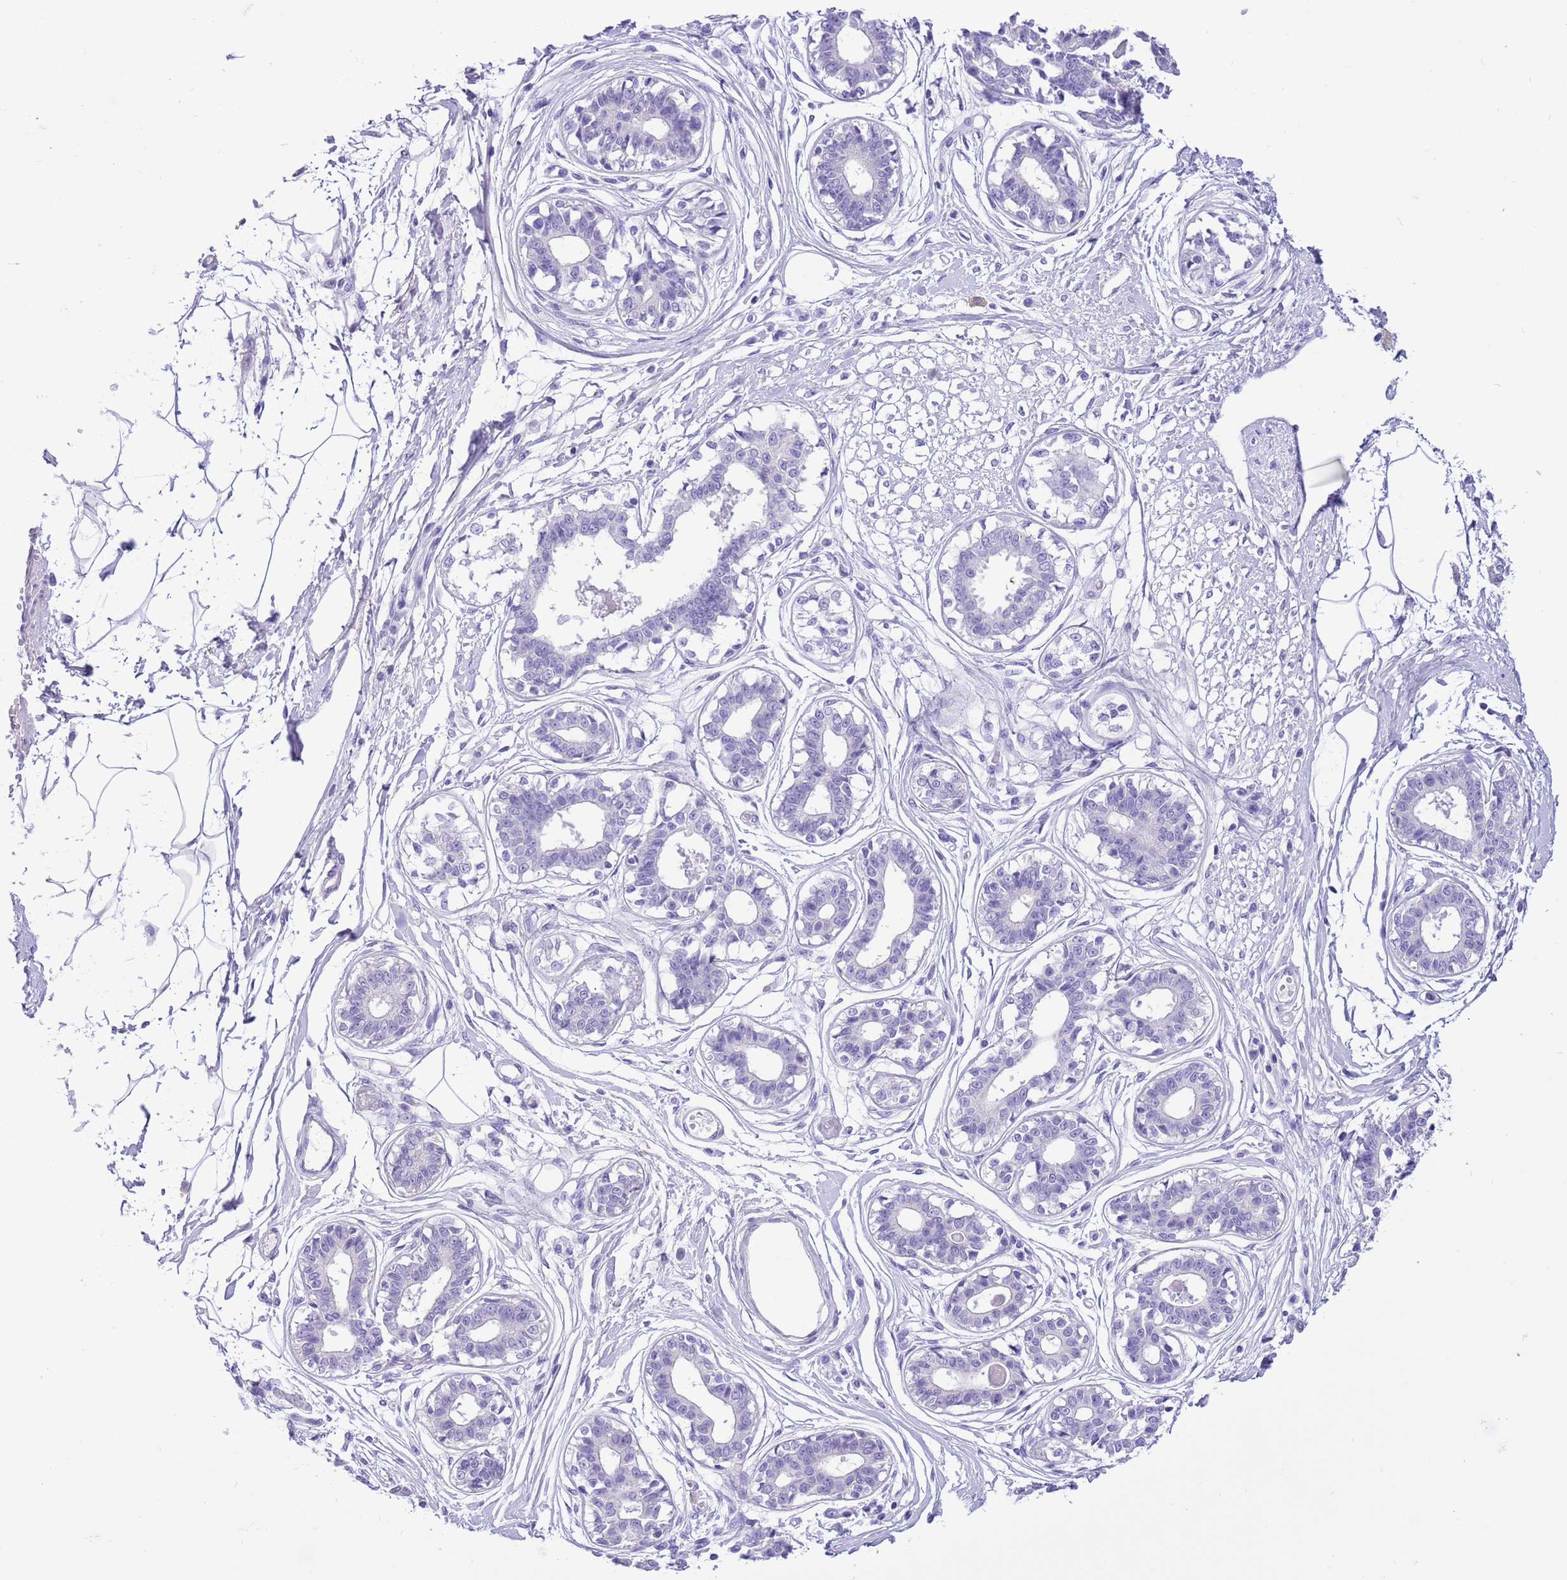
{"staining": {"intensity": "negative", "quantity": "none", "location": "none"}, "tissue": "breast", "cell_type": "Adipocytes", "image_type": "normal", "snomed": [{"axis": "morphology", "description": "Normal tissue, NOS"}, {"axis": "topography", "description": "Breast"}], "caption": "There is no significant positivity in adipocytes of breast.", "gene": "TBC1D10B", "patient": {"sex": "female", "age": 45}}